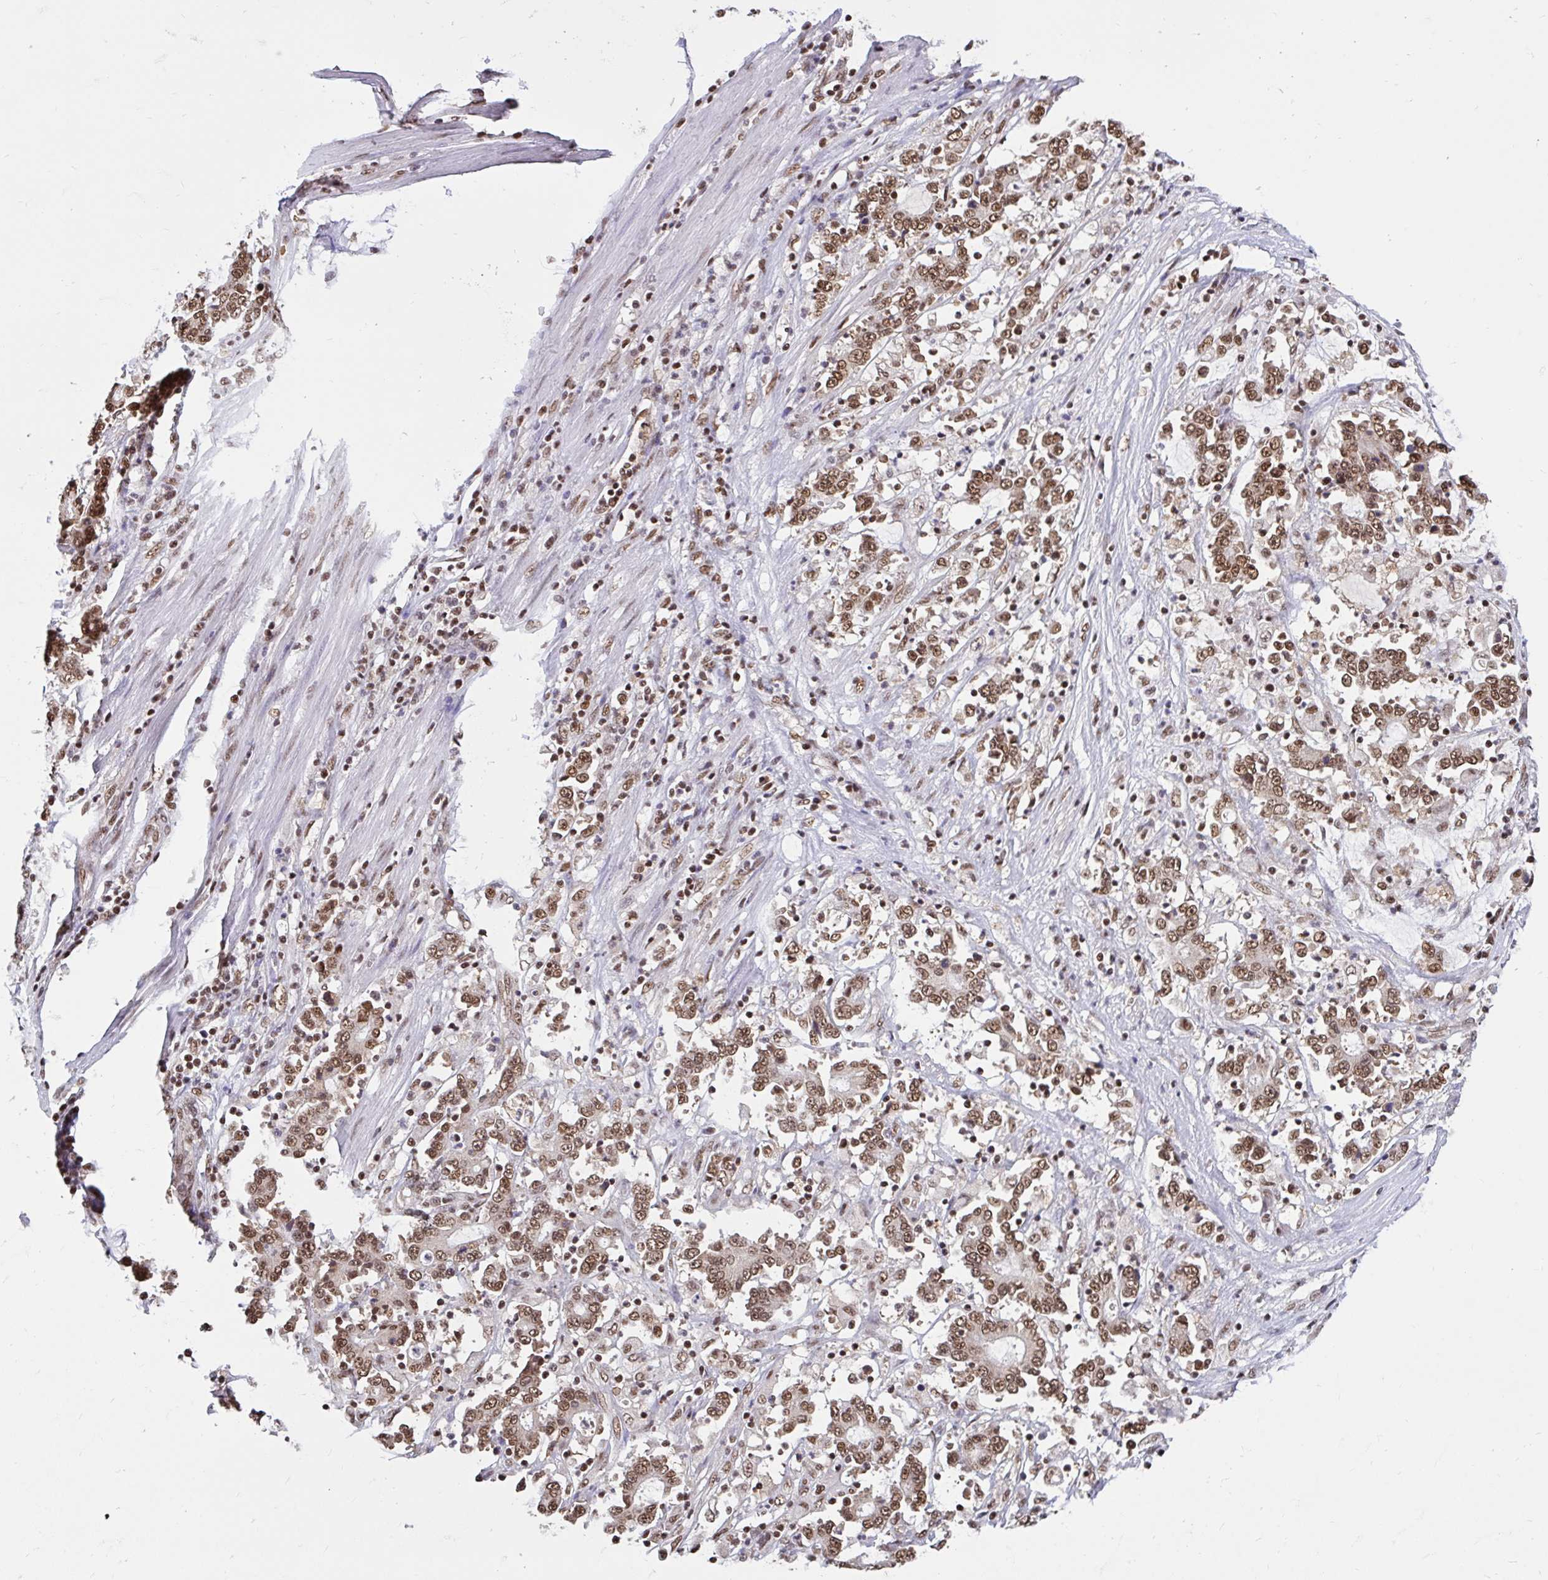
{"staining": {"intensity": "moderate", "quantity": ">75%", "location": "nuclear"}, "tissue": "stomach cancer", "cell_type": "Tumor cells", "image_type": "cancer", "snomed": [{"axis": "morphology", "description": "Adenocarcinoma, NOS"}, {"axis": "topography", "description": "Stomach, upper"}], "caption": "A micrograph of human stomach cancer stained for a protein reveals moderate nuclear brown staining in tumor cells.", "gene": "ABCA9", "patient": {"sex": "male", "age": 68}}